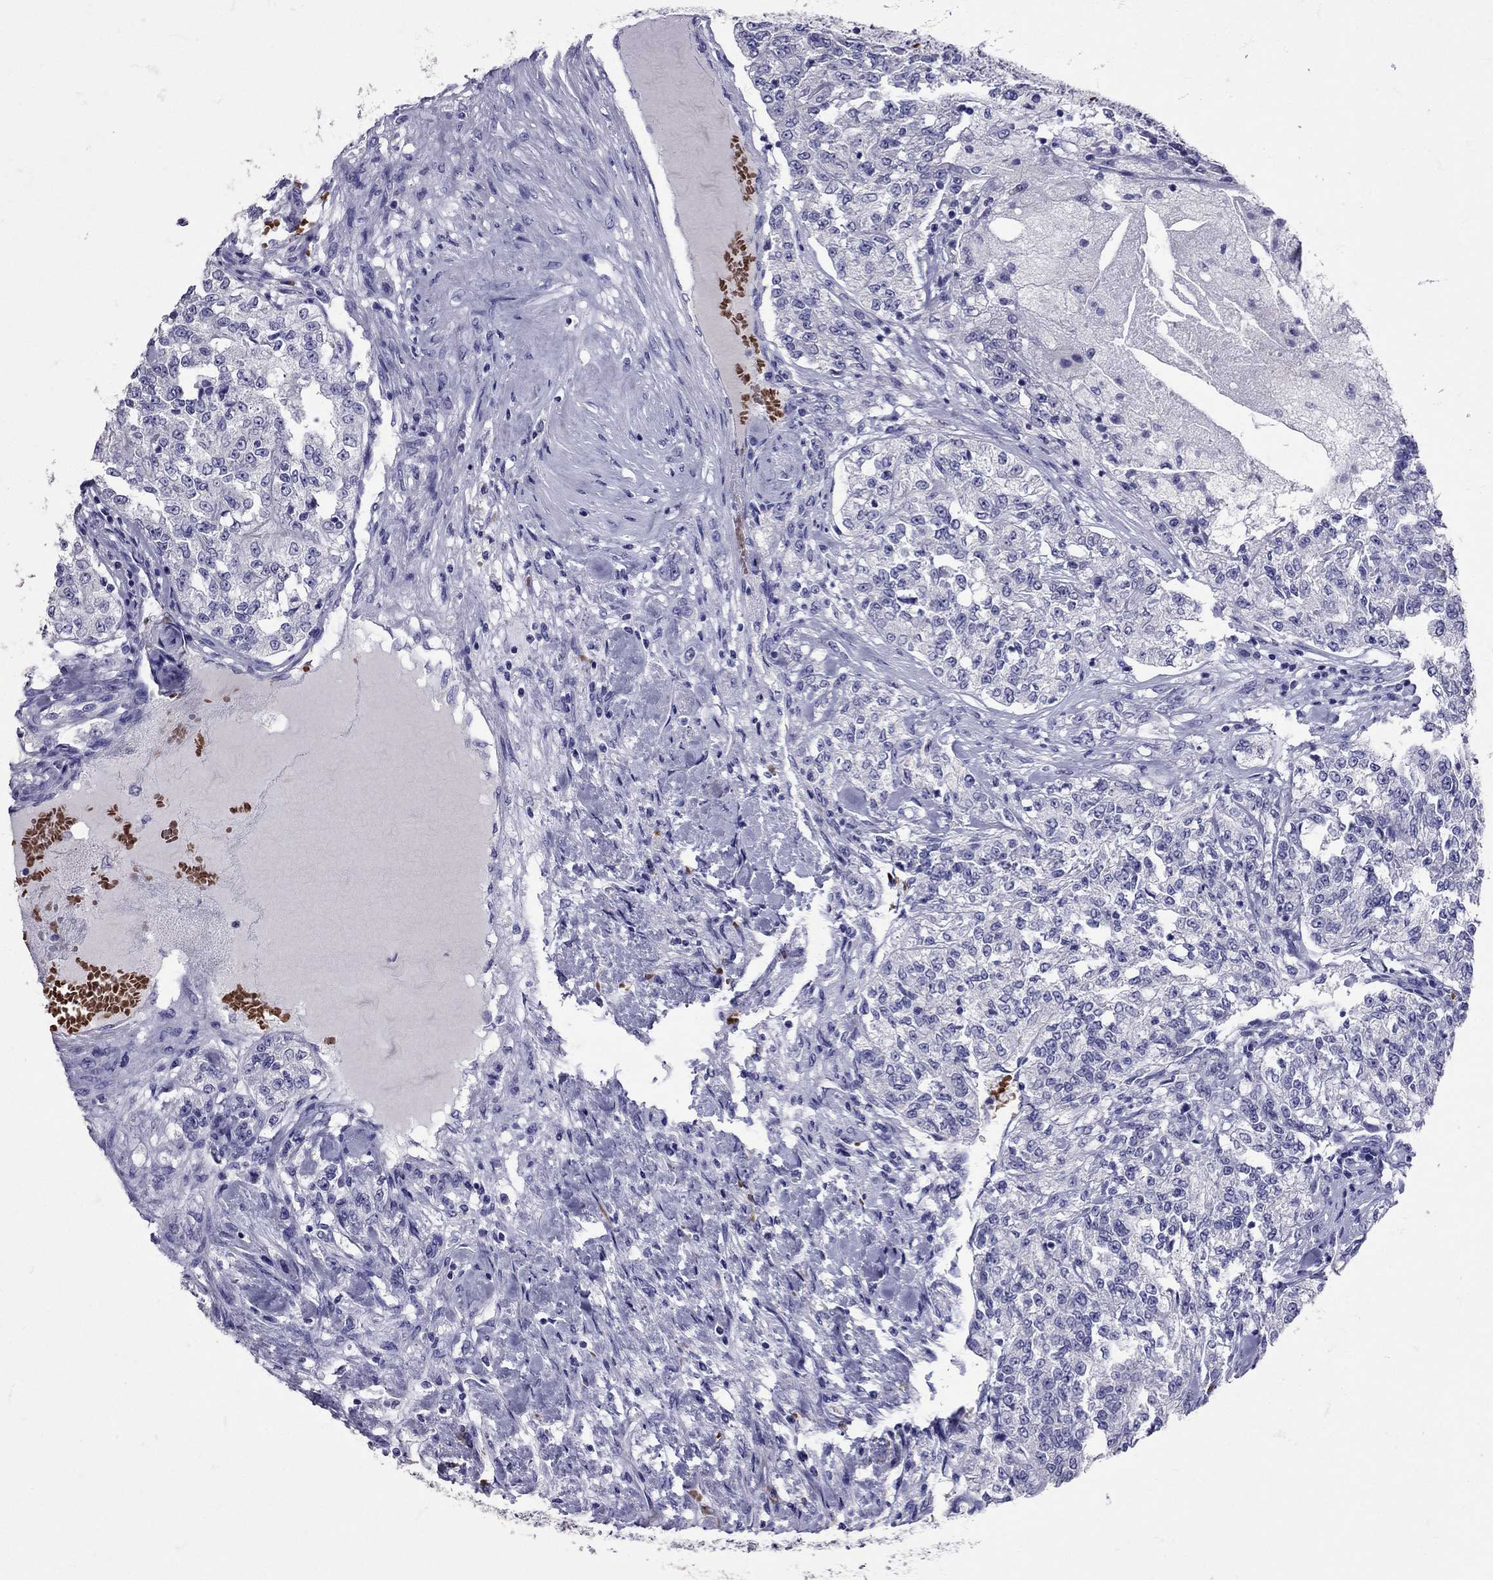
{"staining": {"intensity": "negative", "quantity": "none", "location": "none"}, "tissue": "renal cancer", "cell_type": "Tumor cells", "image_type": "cancer", "snomed": [{"axis": "morphology", "description": "Adenocarcinoma, NOS"}, {"axis": "topography", "description": "Kidney"}], "caption": "The immunohistochemistry (IHC) micrograph has no significant positivity in tumor cells of adenocarcinoma (renal) tissue.", "gene": "TBR1", "patient": {"sex": "female", "age": 63}}